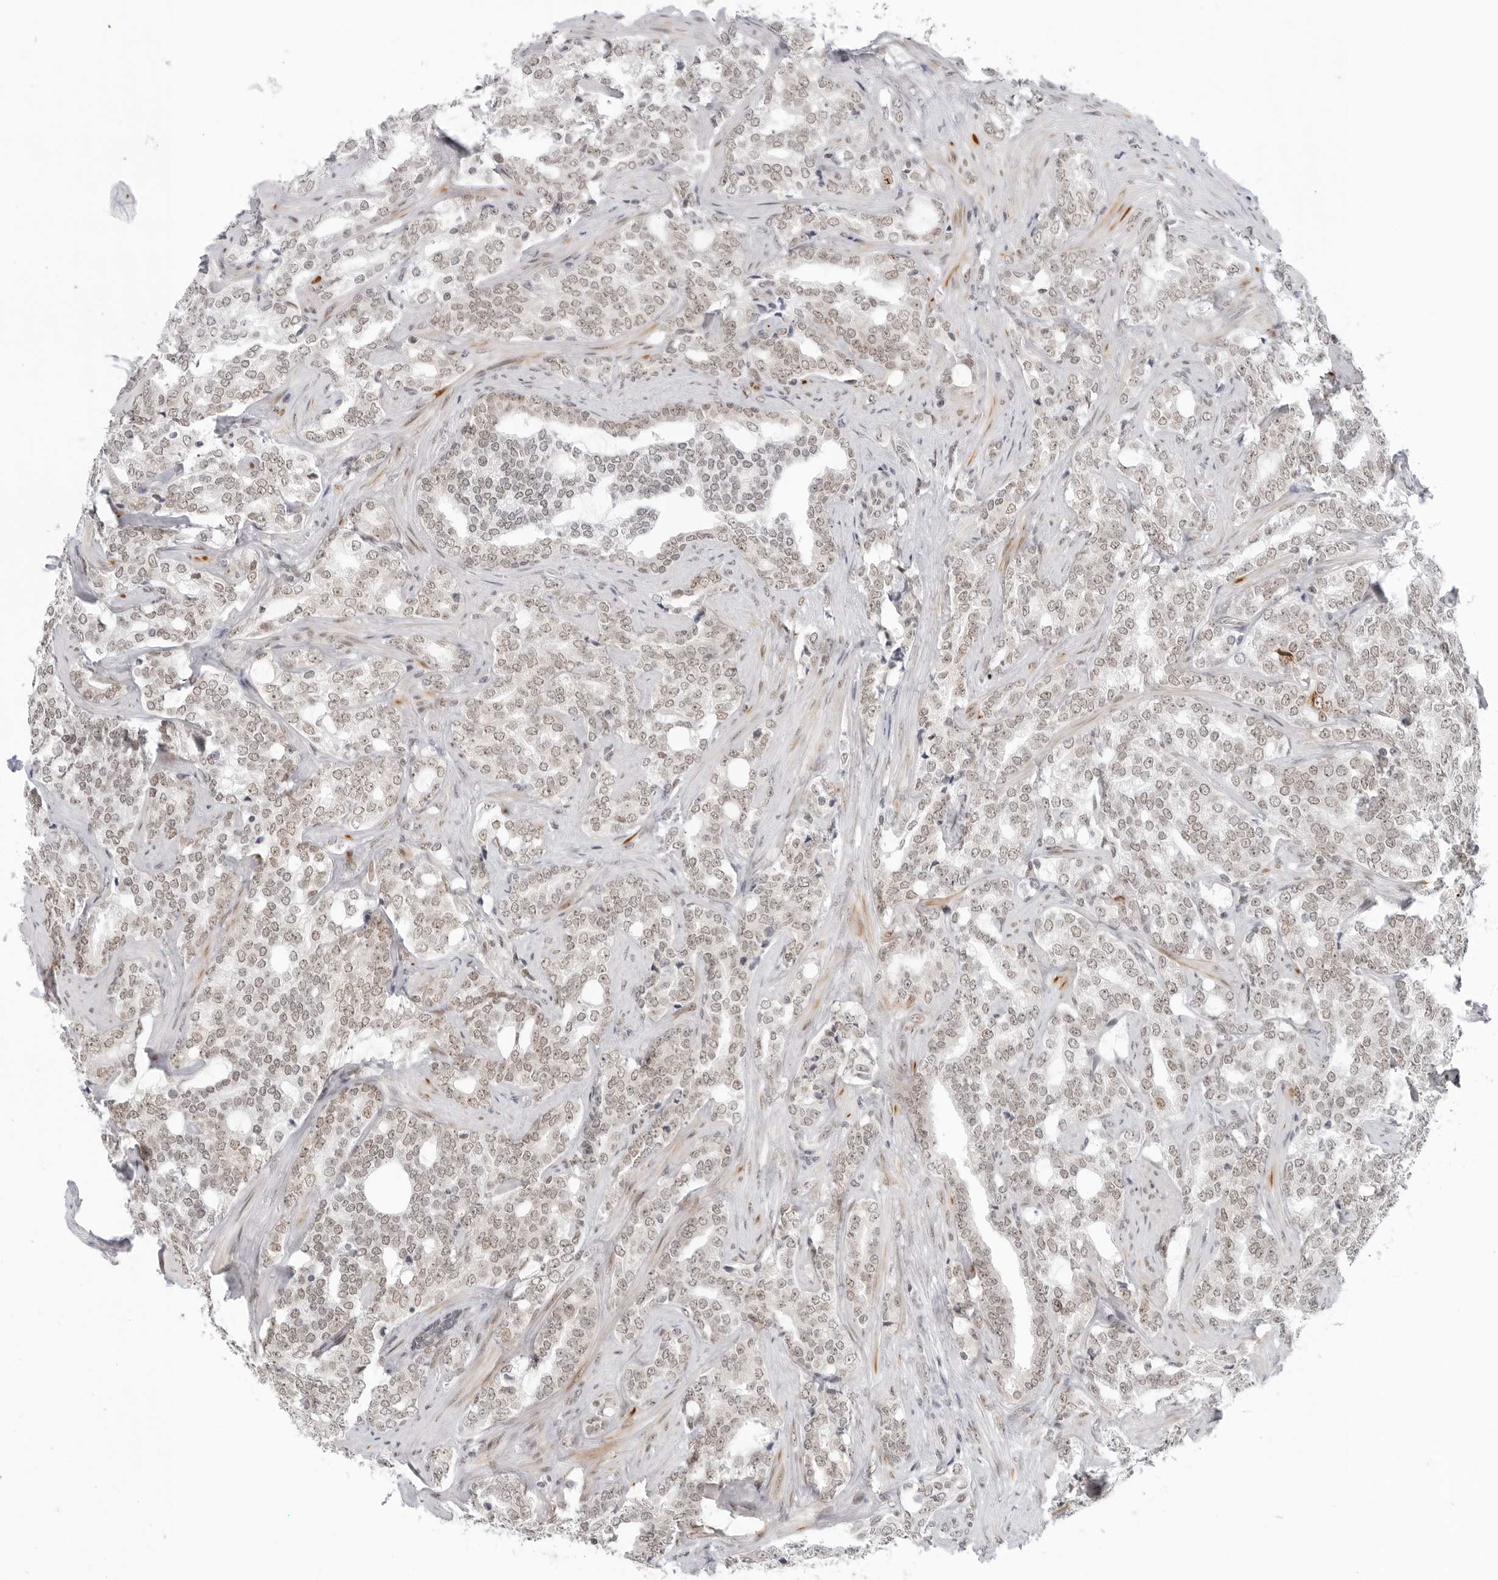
{"staining": {"intensity": "weak", "quantity": ">75%", "location": "nuclear"}, "tissue": "prostate cancer", "cell_type": "Tumor cells", "image_type": "cancer", "snomed": [{"axis": "morphology", "description": "Adenocarcinoma, High grade"}, {"axis": "topography", "description": "Prostate"}], "caption": "Immunohistochemistry (IHC) histopathology image of neoplastic tissue: prostate high-grade adenocarcinoma stained using immunohistochemistry (IHC) exhibits low levels of weak protein expression localized specifically in the nuclear of tumor cells, appearing as a nuclear brown color.", "gene": "FOXK2", "patient": {"sex": "male", "age": 64}}